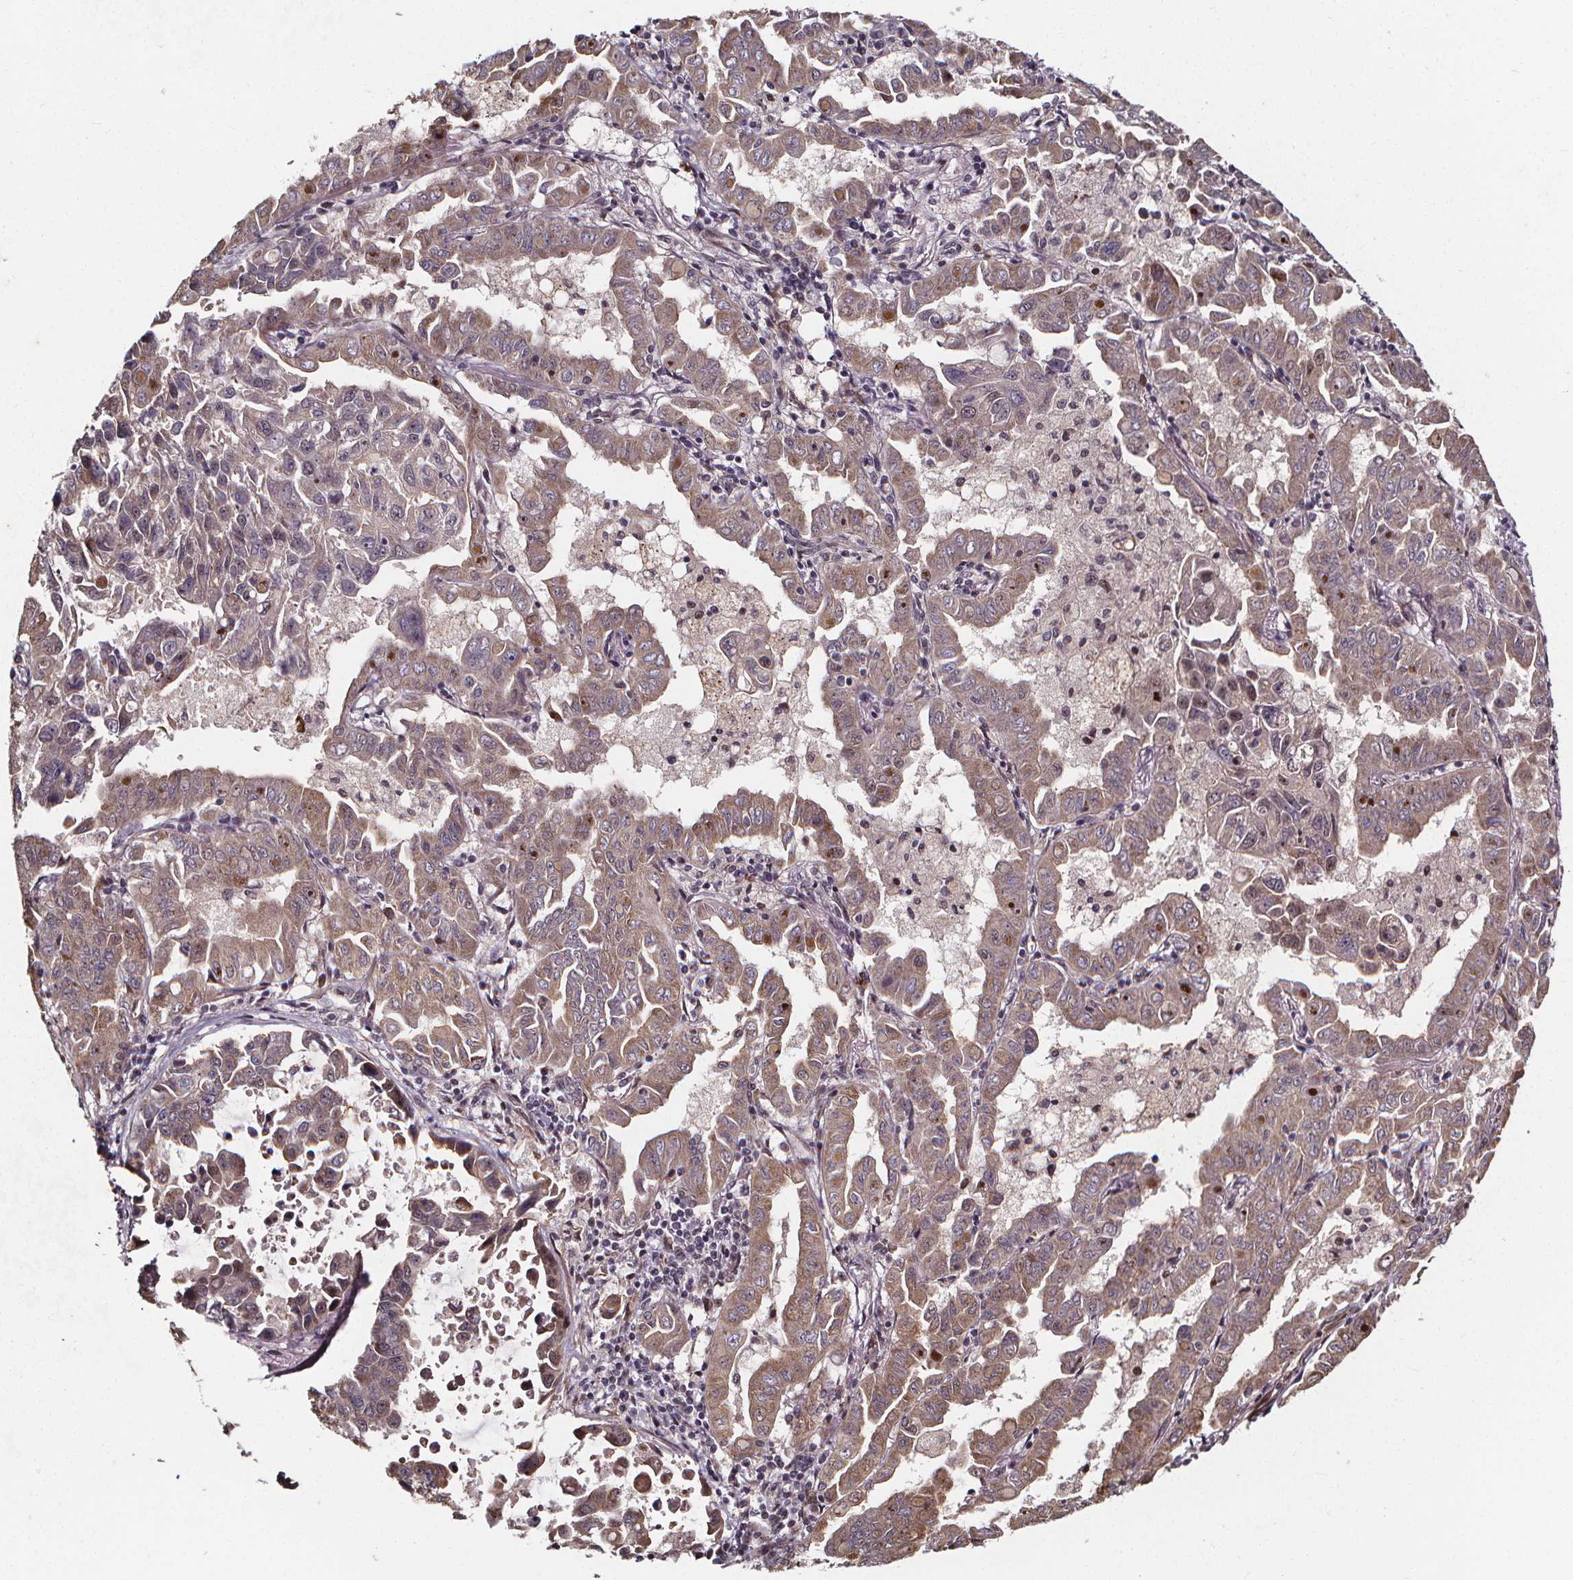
{"staining": {"intensity": "weak", "quantity": "25%-75%", "location": "cytoplasmic/membranous"}, "tissue": "lung cancer", "cell_type": "Tumor cells", "image_type": "cancer", "snomed": [{"axis": "morphology", "description": "Adenocarcinoma, NOS"}, {"axis": "topography", "description": "Lung"}], "caption": "This micrograph exhibits IHC staining of adenocarcinoma (lung), with low weak cytoplasmic/membranous staining in about 25%-75% of tumor cells.", "gene": "DDIT3", "patient": {"sex": "male", "age": 64}}